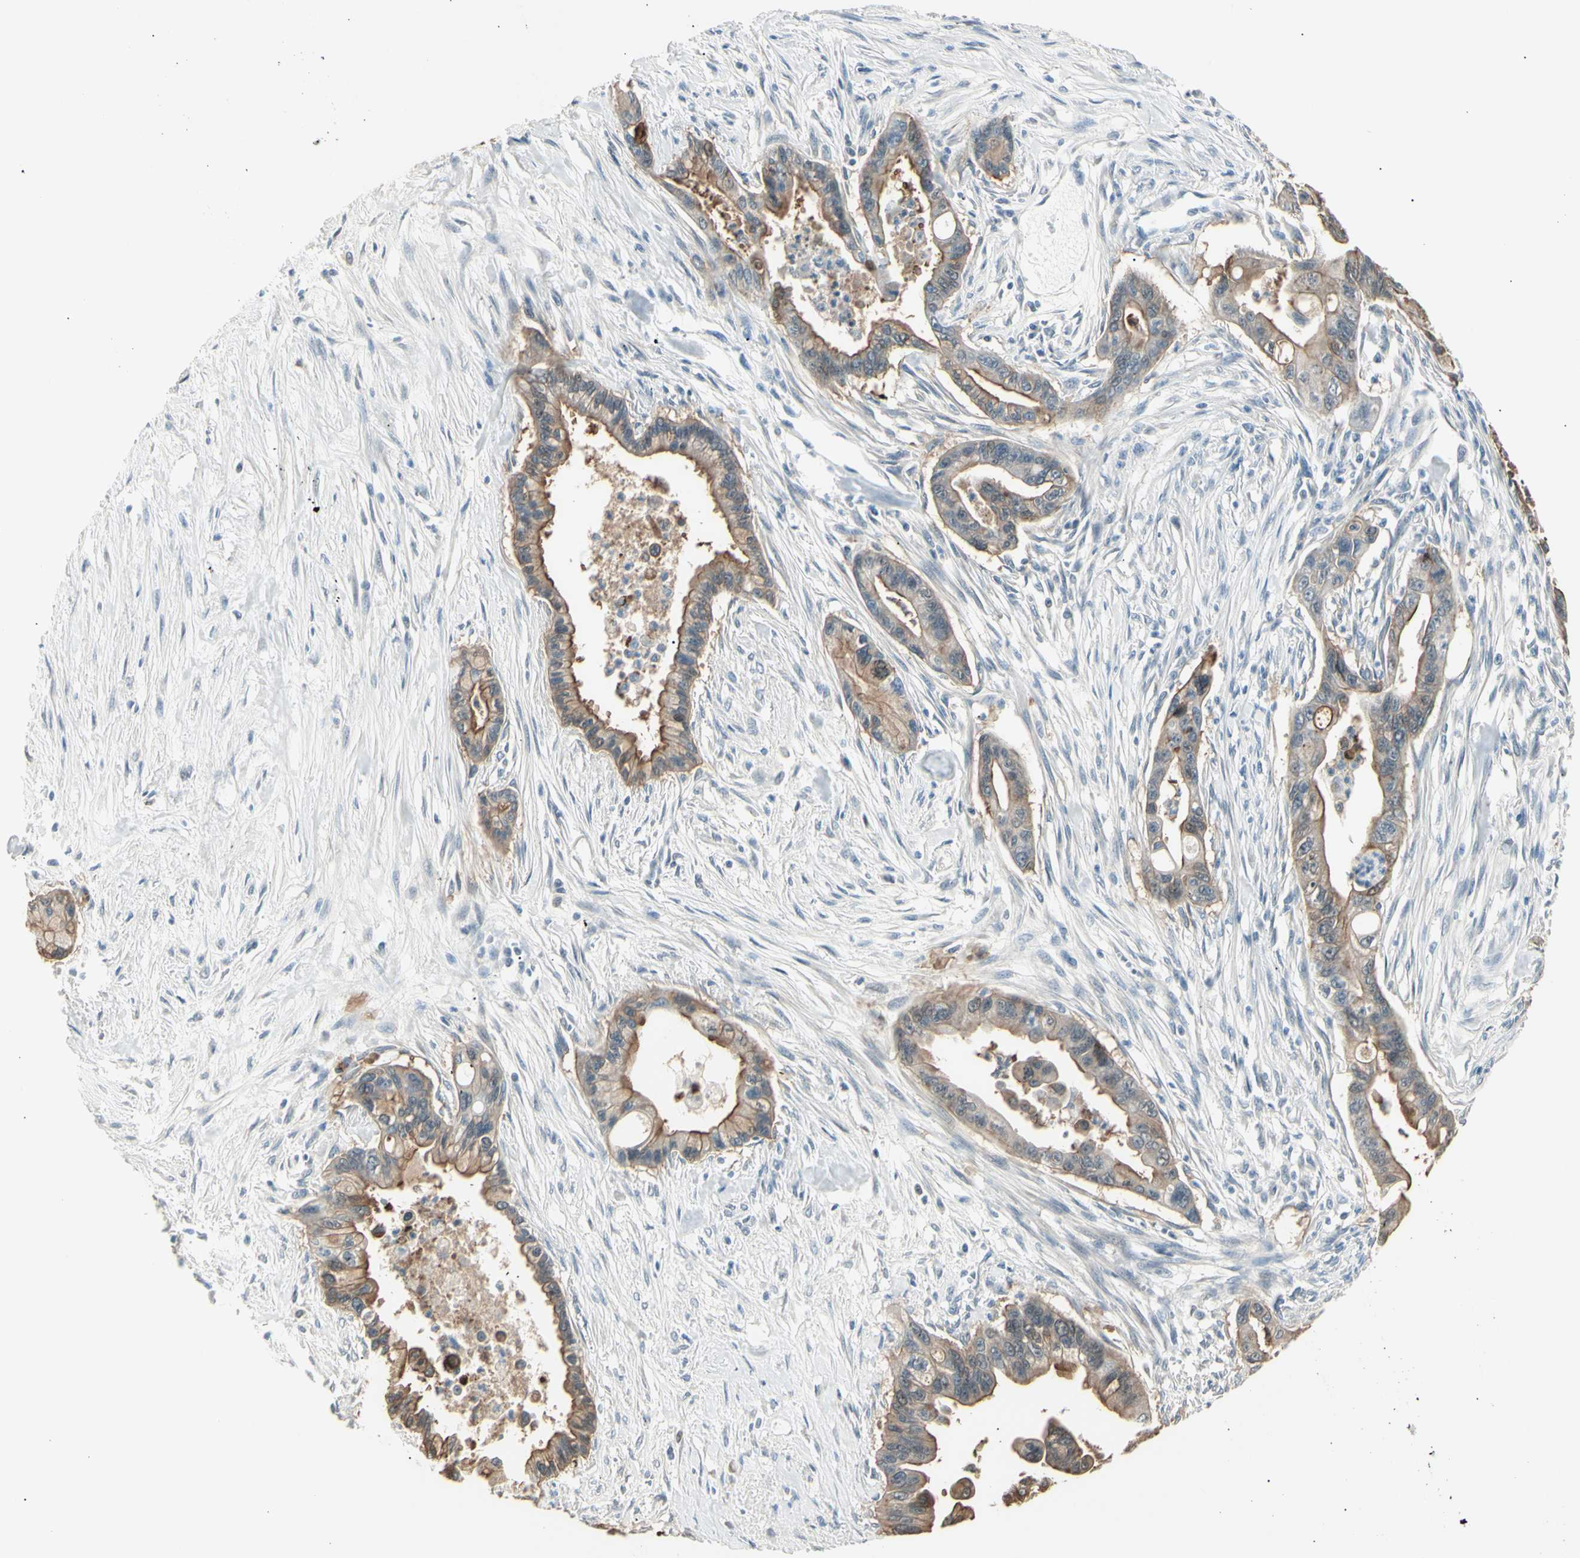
{"staining": {"intensity": "moderate", "quantity": ">75%", "location": "cytoplasmic/membranous"}, "tissue": "pancreatic cancer", "cell_type": "Tumor cells", "image_type": "cancer", "snomed": [{"axis": "morphology", "description": "Adenocarcinoma, NOS"}, {"axis": "topography", "description": "Pancreas"}], "caption": "Immunohistochemical staining of human pancreatic cancer (adenocarcinoma) reveals moderate cytoplasmic/membranous protein expression in approximately >75% of tumor cells.", "gene": "LHPP", "patient": {"sex": "male", "age": 70}}